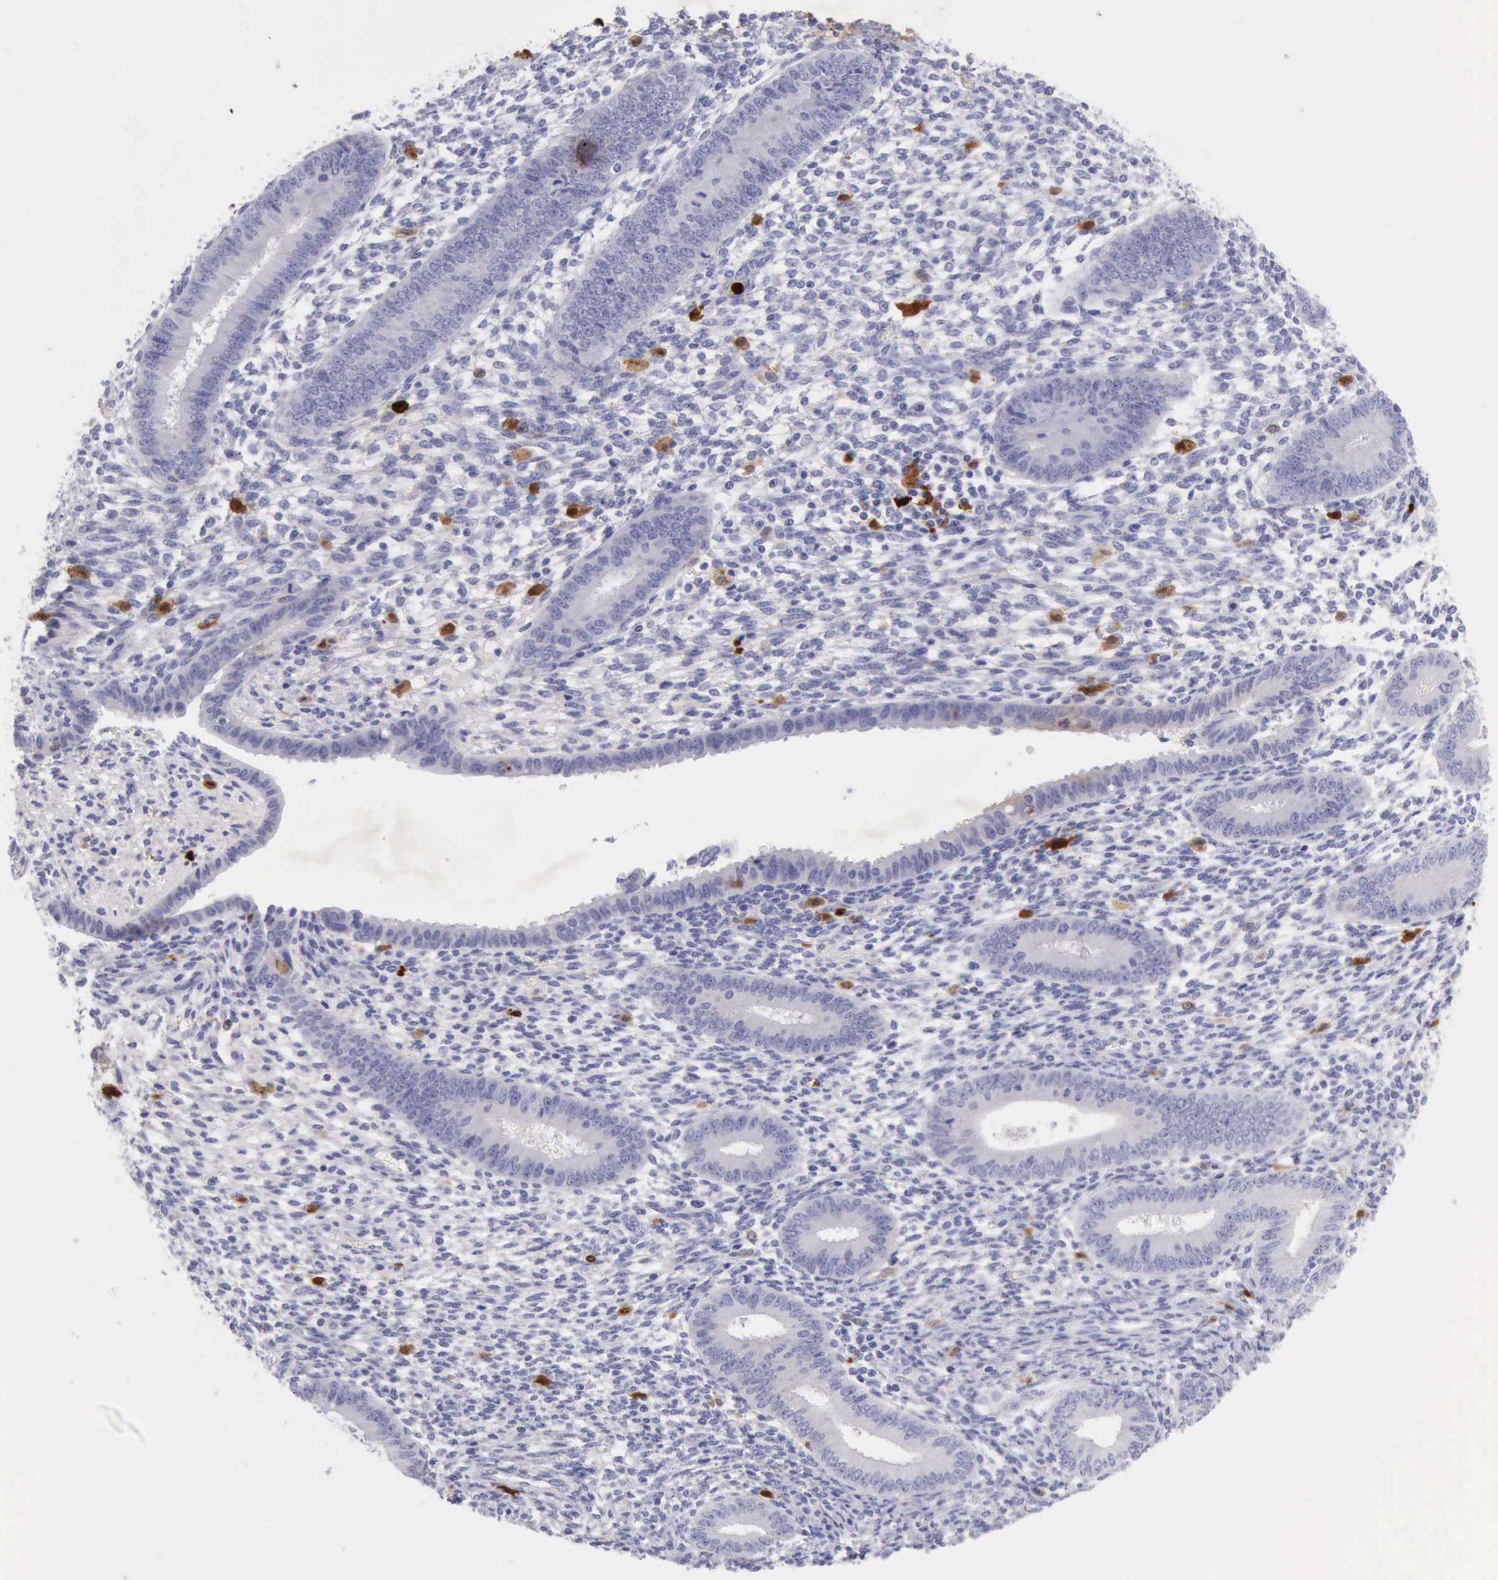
{"staining": {"intensity": "negative", "quantity": "none", "location": "none"}, "tissue": "endometrium", "cell_type": "Cells in endometrial stroma", "image_type": "normal", "snomed": [{"axis": "morphology", "description": "Normal tissue, NOS"}, {"axis": "topography", "description": "Endometrium"}], "caption": "Human endometrium stained for a protein using IHC exhibits no expression in cells in endometrial stroma.", "gene": "CSTA", "patient": {"sex": "female", "age": 42}}